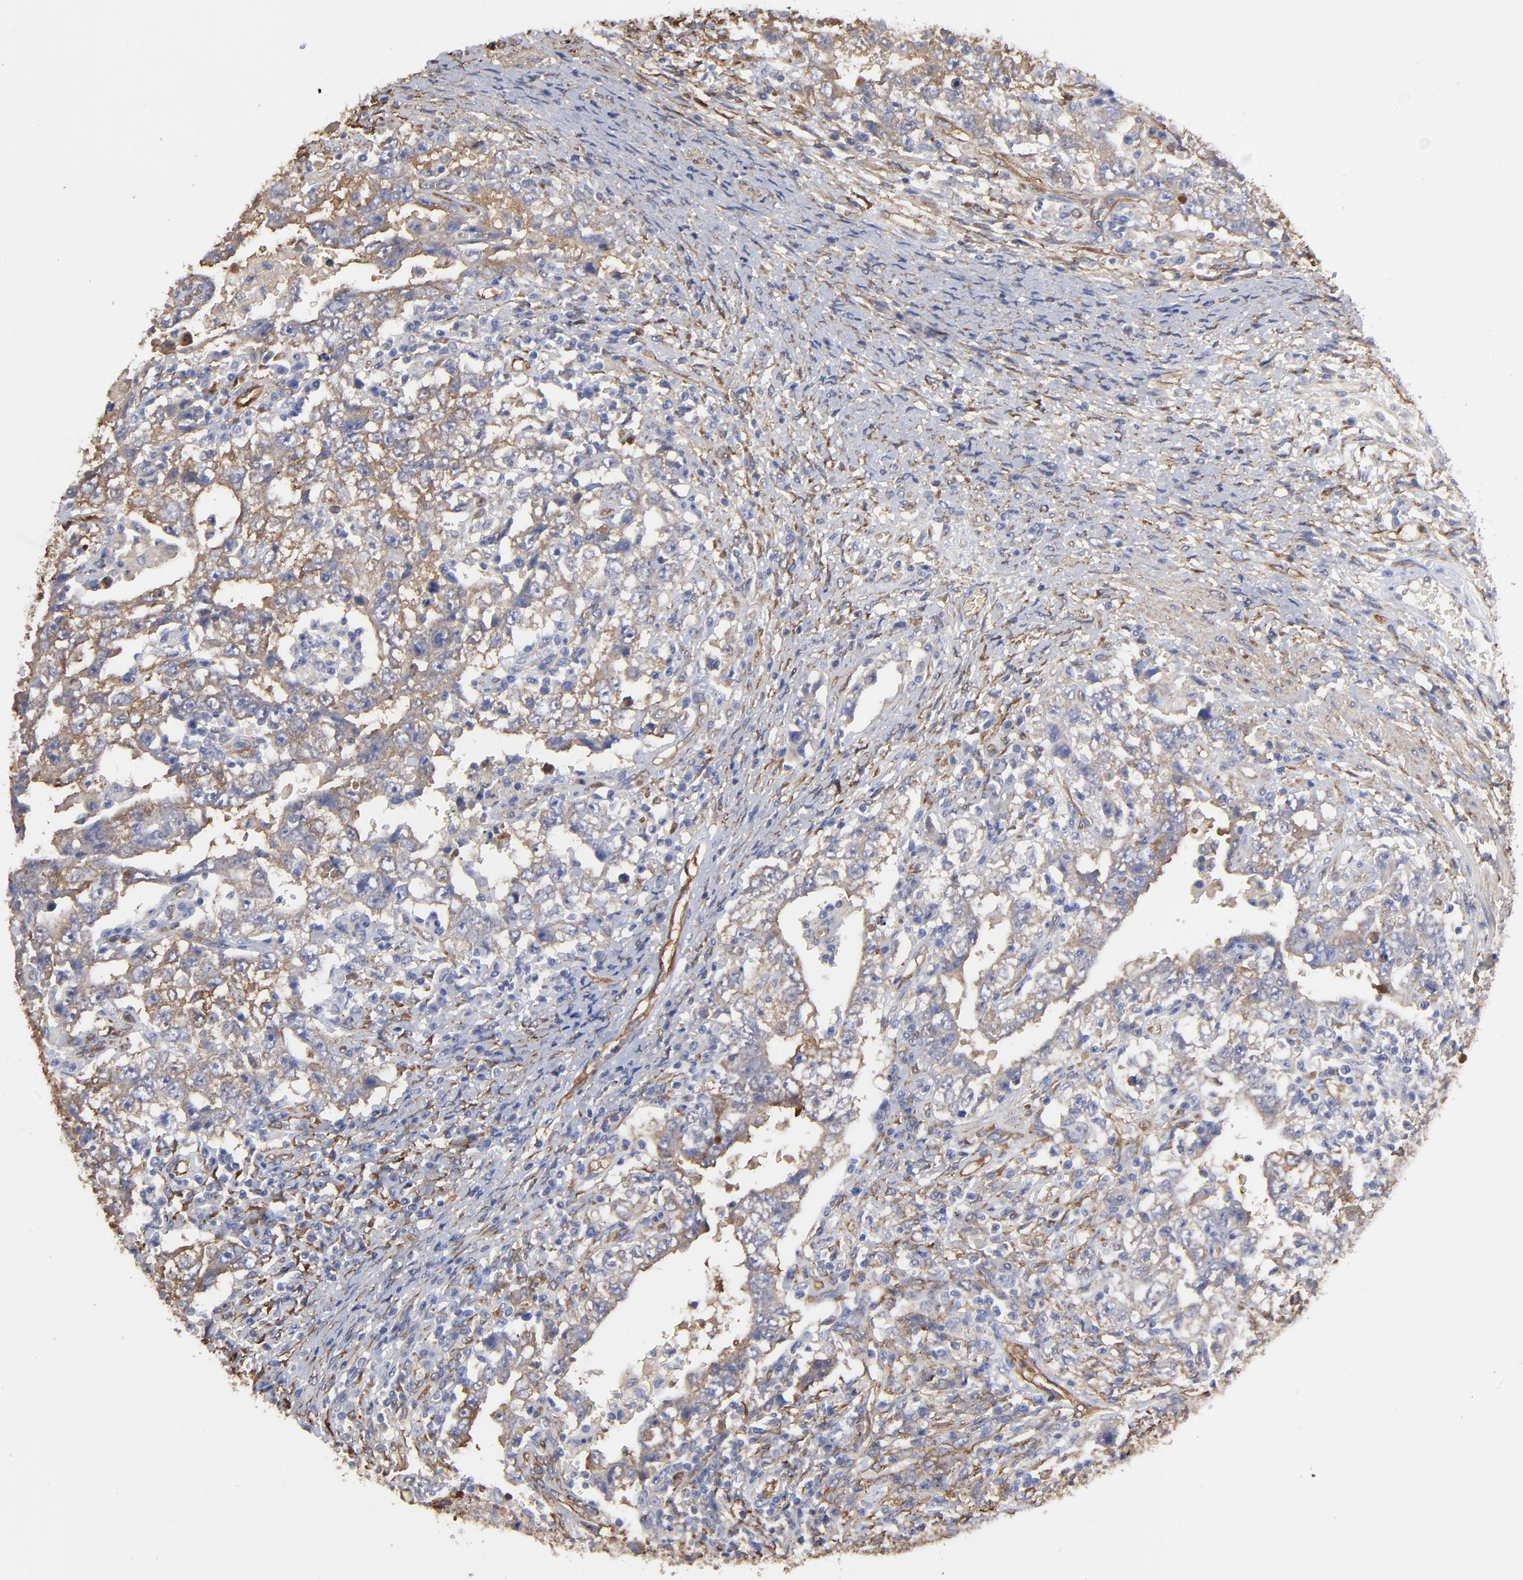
{"staining": {"intensity": "moderate", "quantity": ">75%", "location": "cytoplasmic/membranous"}, "tissue": "testis cancer", "cell_type": "Tumor cells", "image_type": "cancer", "snomed": [{"axis": "morphology", "description": "Carcinoma, Embryonal, NOS"}, {"axis": "topography", "description": "Testis"}], "caption": "A histopathology image of human testis cancer (embryonal carcinoma) stained for a protein shows moderate cytoplasmic/membranous brown staining in tumor cells.", "gene": "CILP", "patient": {"sex": "male", "age": 26}}